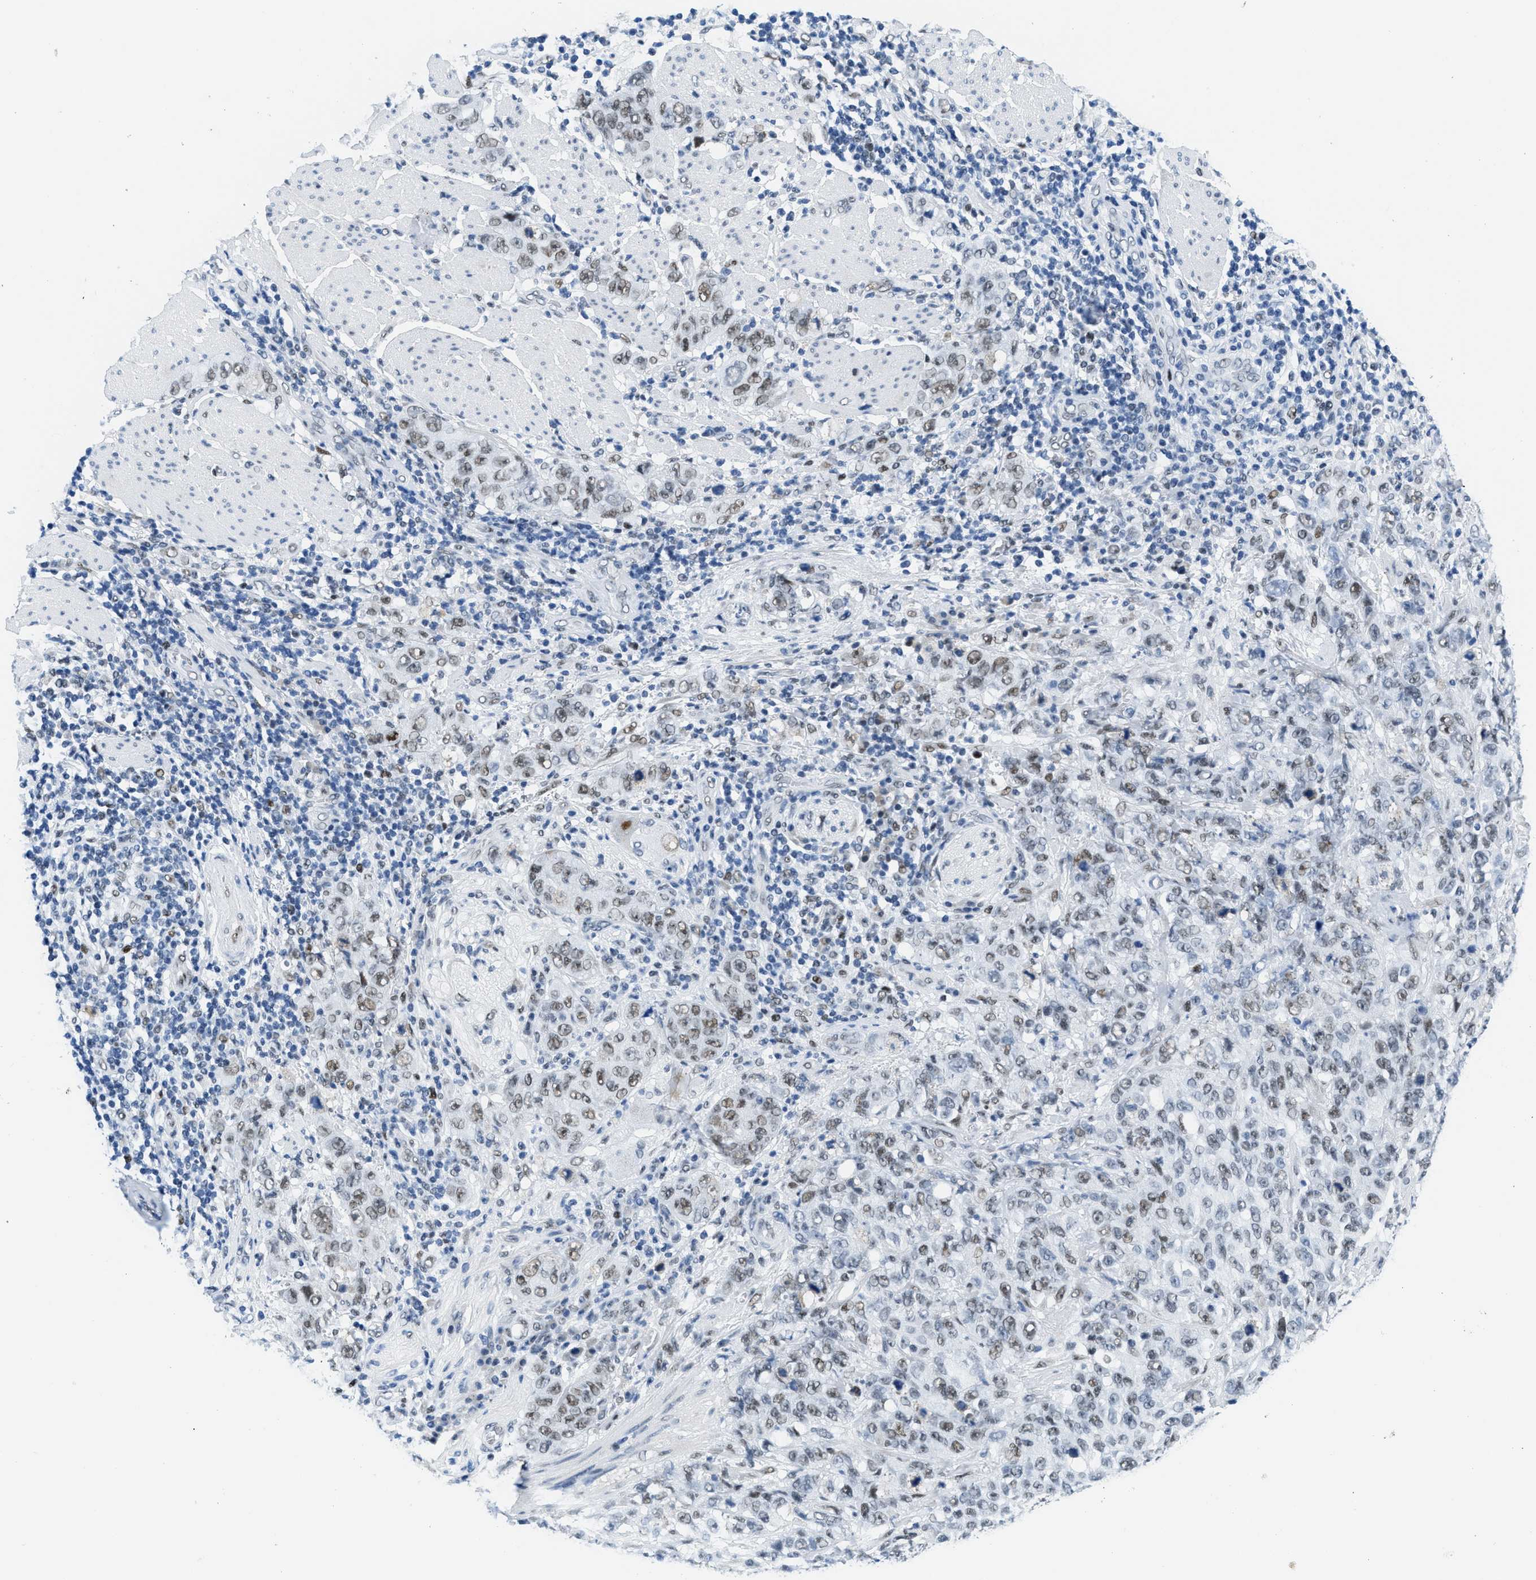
{"staining": {"intensity": "weak", "quantity": "25%-75%", "location": "nuclear"}, "tissue": "stomach cancer", "cell_type": "Tumor cells", "image_type": "cancer", "snomed": [{"axis": "morphology", "description": "Adenocarcinoma, NOS"}, {"axis": "topography", "description": "Stomach"}], "caption": "Tumor cells exhibit low levels of weak nuclear staining in approximately 25%-75% of cells in human stomach adenocarcinoma. (IHC, brightfield microscopy, high magnification).", "gene": "SMARCAD1", "patient": {"sex": "male", "age": 48}}